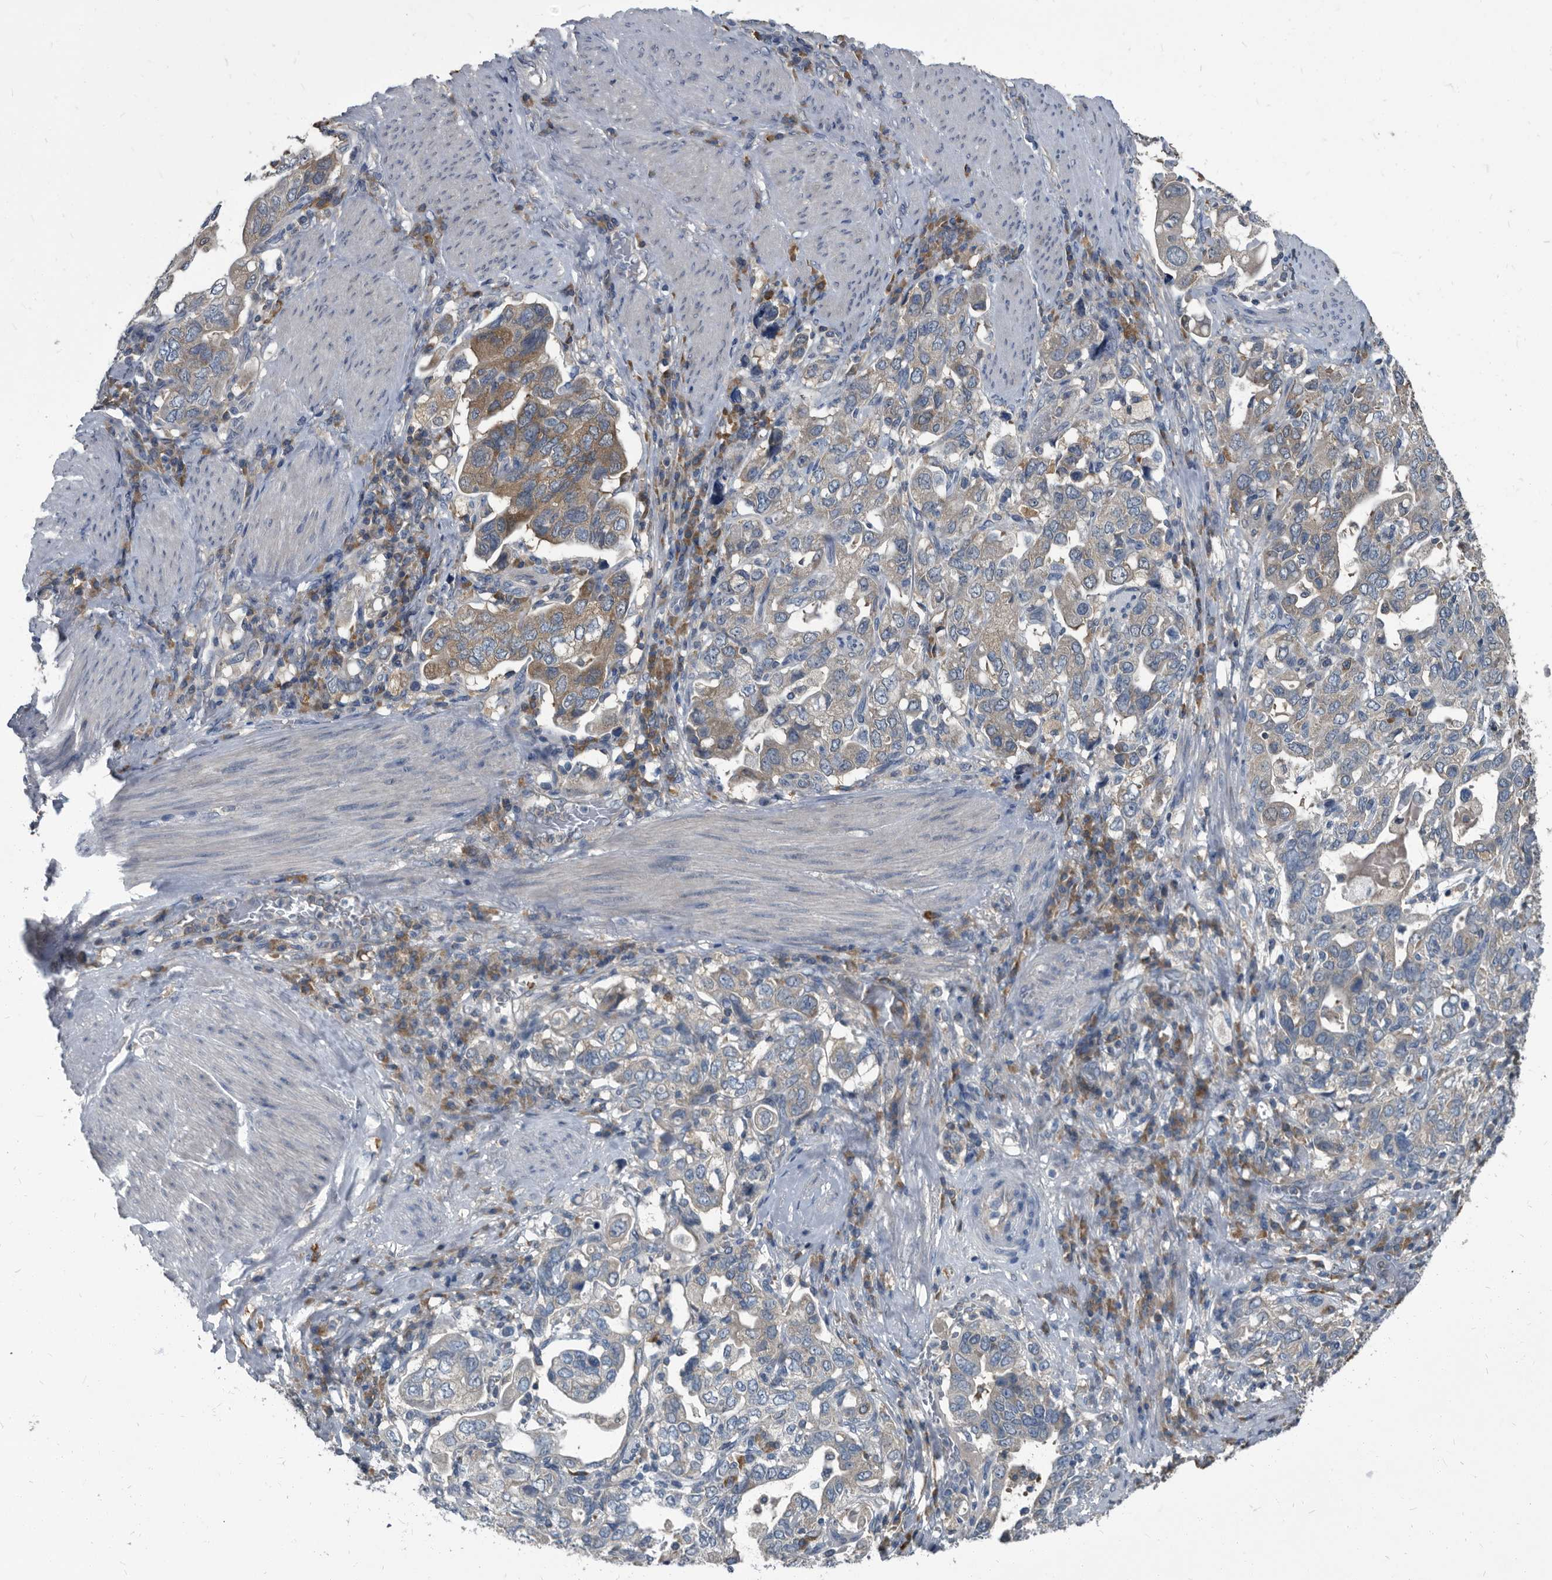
{"staining": {"intensity": "moderate", "quantity": "25%-75%", "location": "cytoplasmic/membranous"}, "tissue": "stomach cancer", "cell_type": "Tumor cells", "image_type": "cancer", "snomed": [{"axis": "morphology", "description": "Adenocarcinoma, NOS"}, {"axis": "topography", "description": "Stomach, upper"}], "caption": "IHC (DAB) staining of adenocarcinoma (stomach) shows moderate cytoplasmic/membranous protein expression in about 25%-75% of tumor cells.", "gene": "CDV3", "patient": {"sex": "male", "age": 62}}